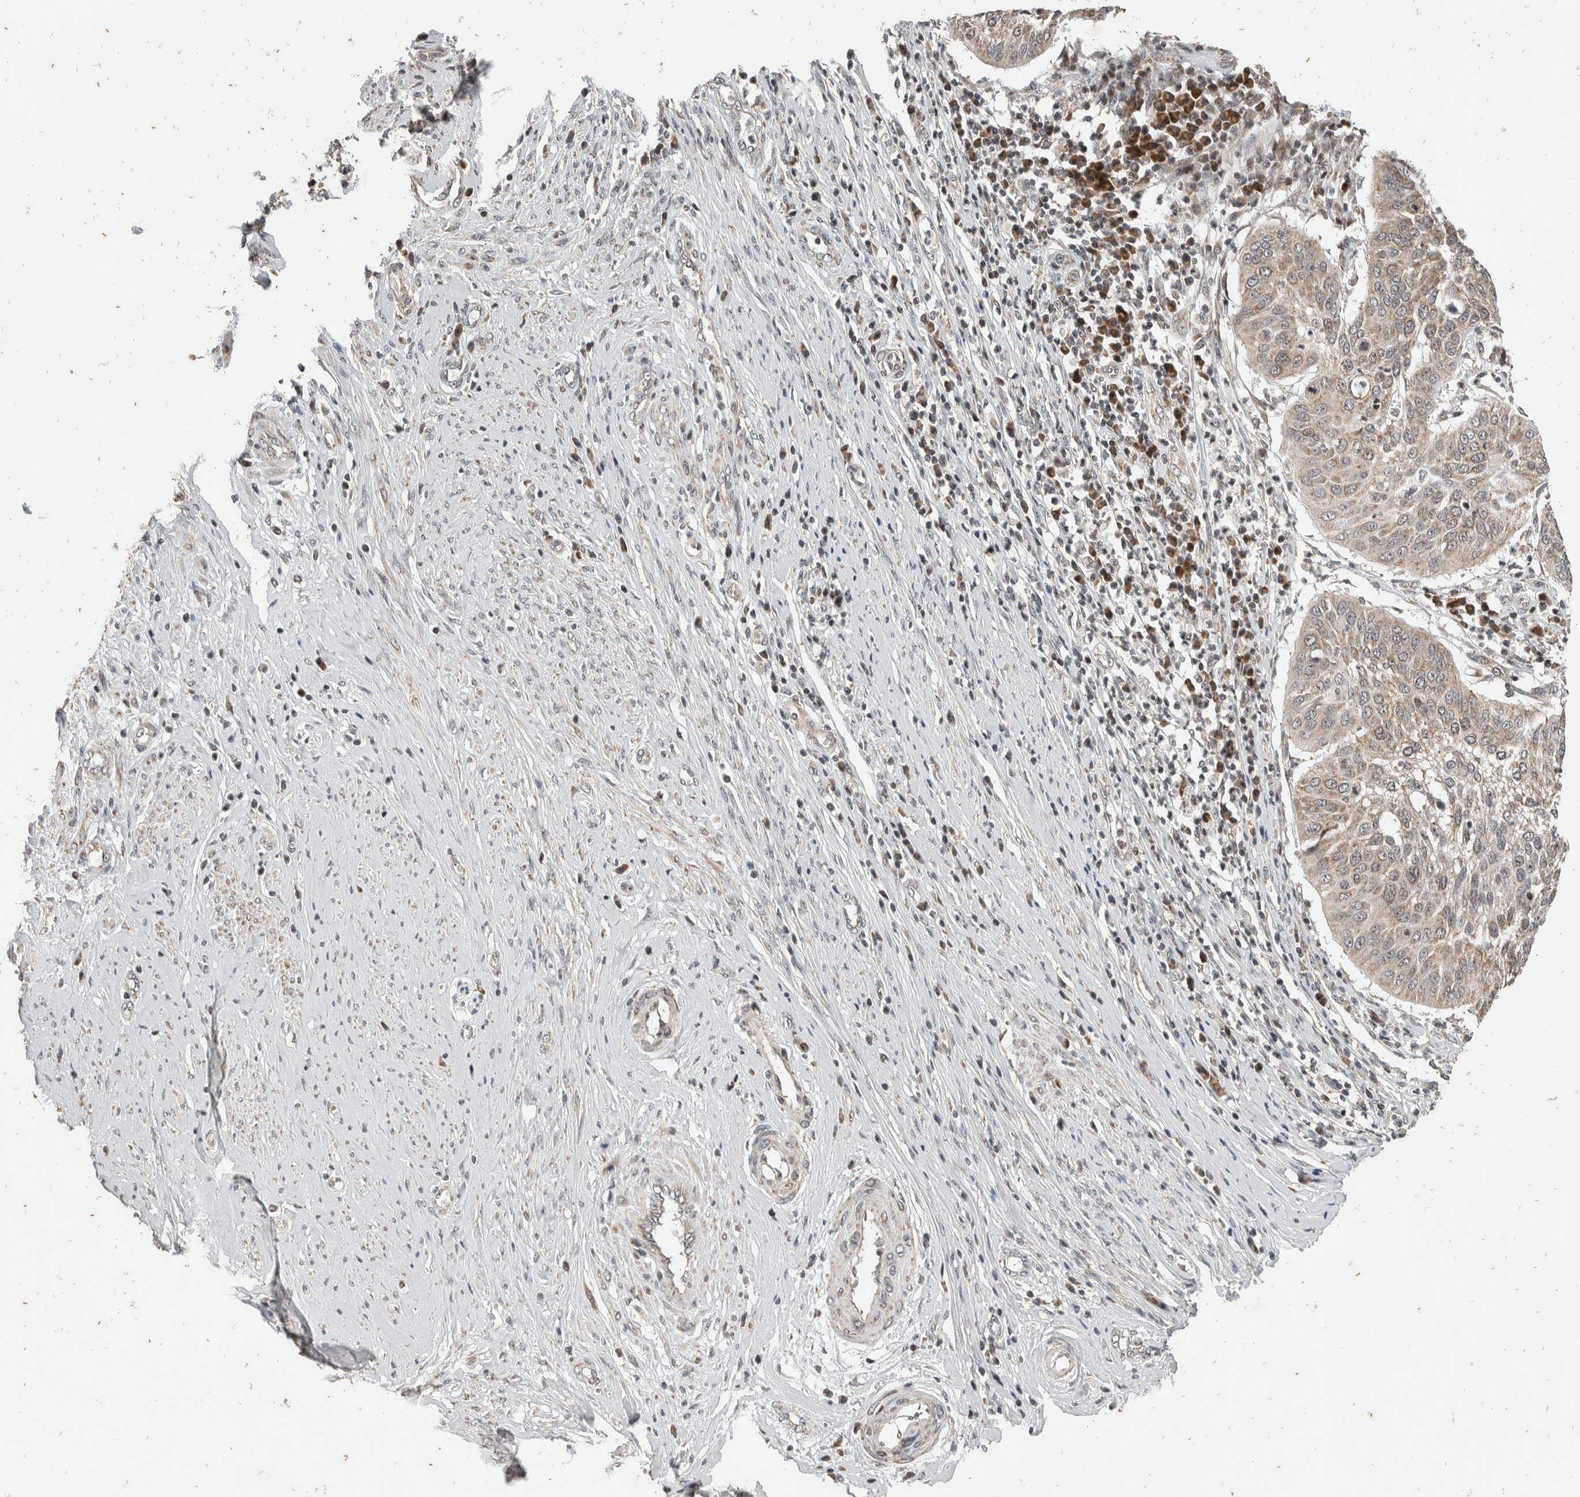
{"staining": {"intensity": "weak", "quantity": "<25%", "location": "cytoplasmic/membranous"}, "tissue": "cervical cancer", "cell_type": "Tumor cells", "image_type": "cancer", "snomed": [{"axis": "morphology", "description": "Normal tissue, NOS"}, {"axis": "morphology", "description": "Squamous cell carcinoma, NOS"}, {"axis": "topography", "description": "Cervix"}], "caption": "There is no significant staining in tumor cells of squamous cell carcinoma (cervical). (Stains: DAB IHC with hematoxylin counter stain, Microscopy: brightfield microscopy at high magnification).", "gene": "ATXN7L1", "patient": {"sex": "female", "age": 39}}